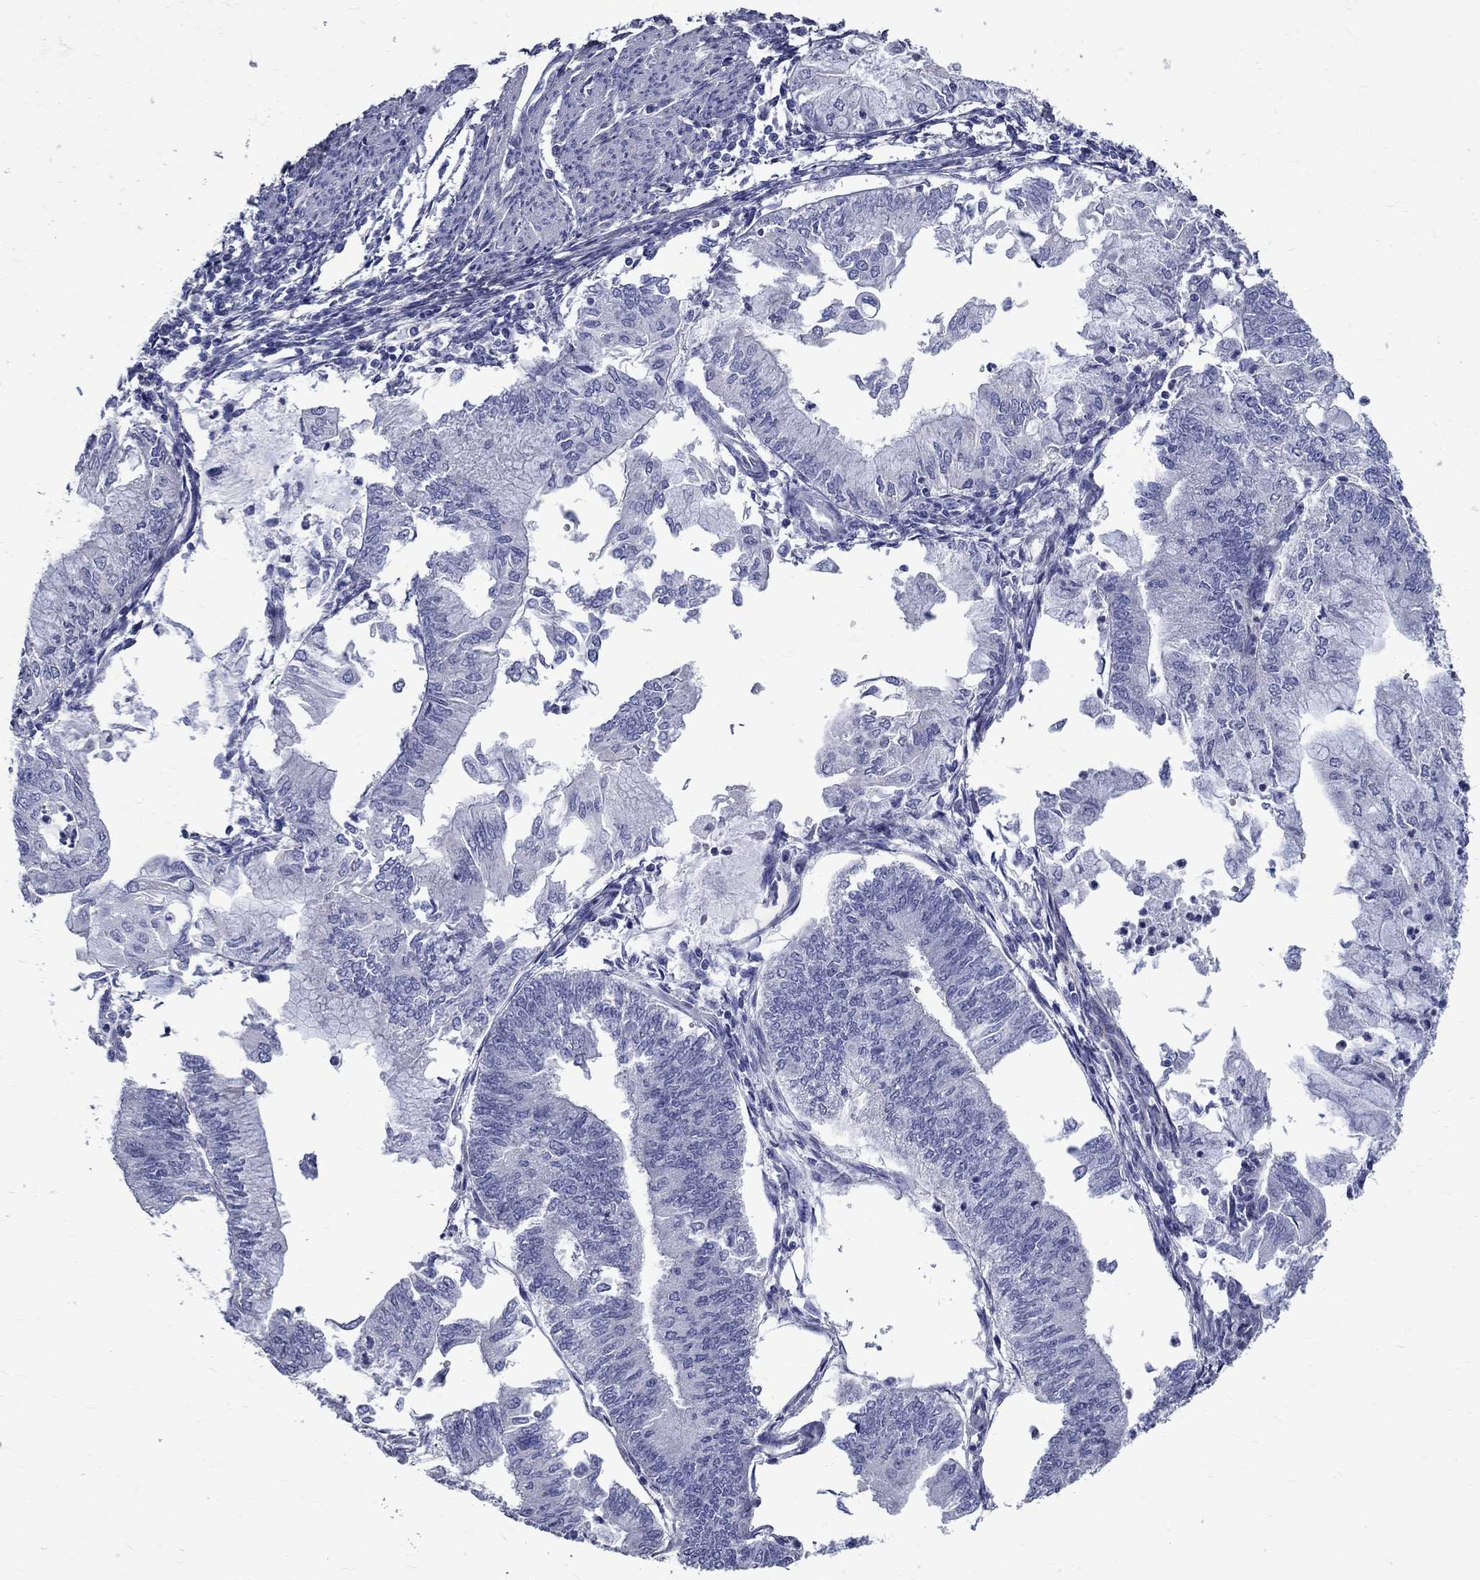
{"staining": {"intensity": "negative", "quantity": "none", "location": "none"}, "tissue": "endometrial cancer", "cell_type": "Tumor cells", "image_type": "cancer", "snomed": [{"axis": "morphology", "description": "Adenocarcinoma, NOS"}, {"axis": "topography", "description": "Endometrium"}], "caption": "Human adenocarcinoma (endometrial) stained for a protein using immunohistochemistry displays no positivity in tumor cells.", "gene": "ANXA10", "patient": {"sex": "female", "age": 59}}